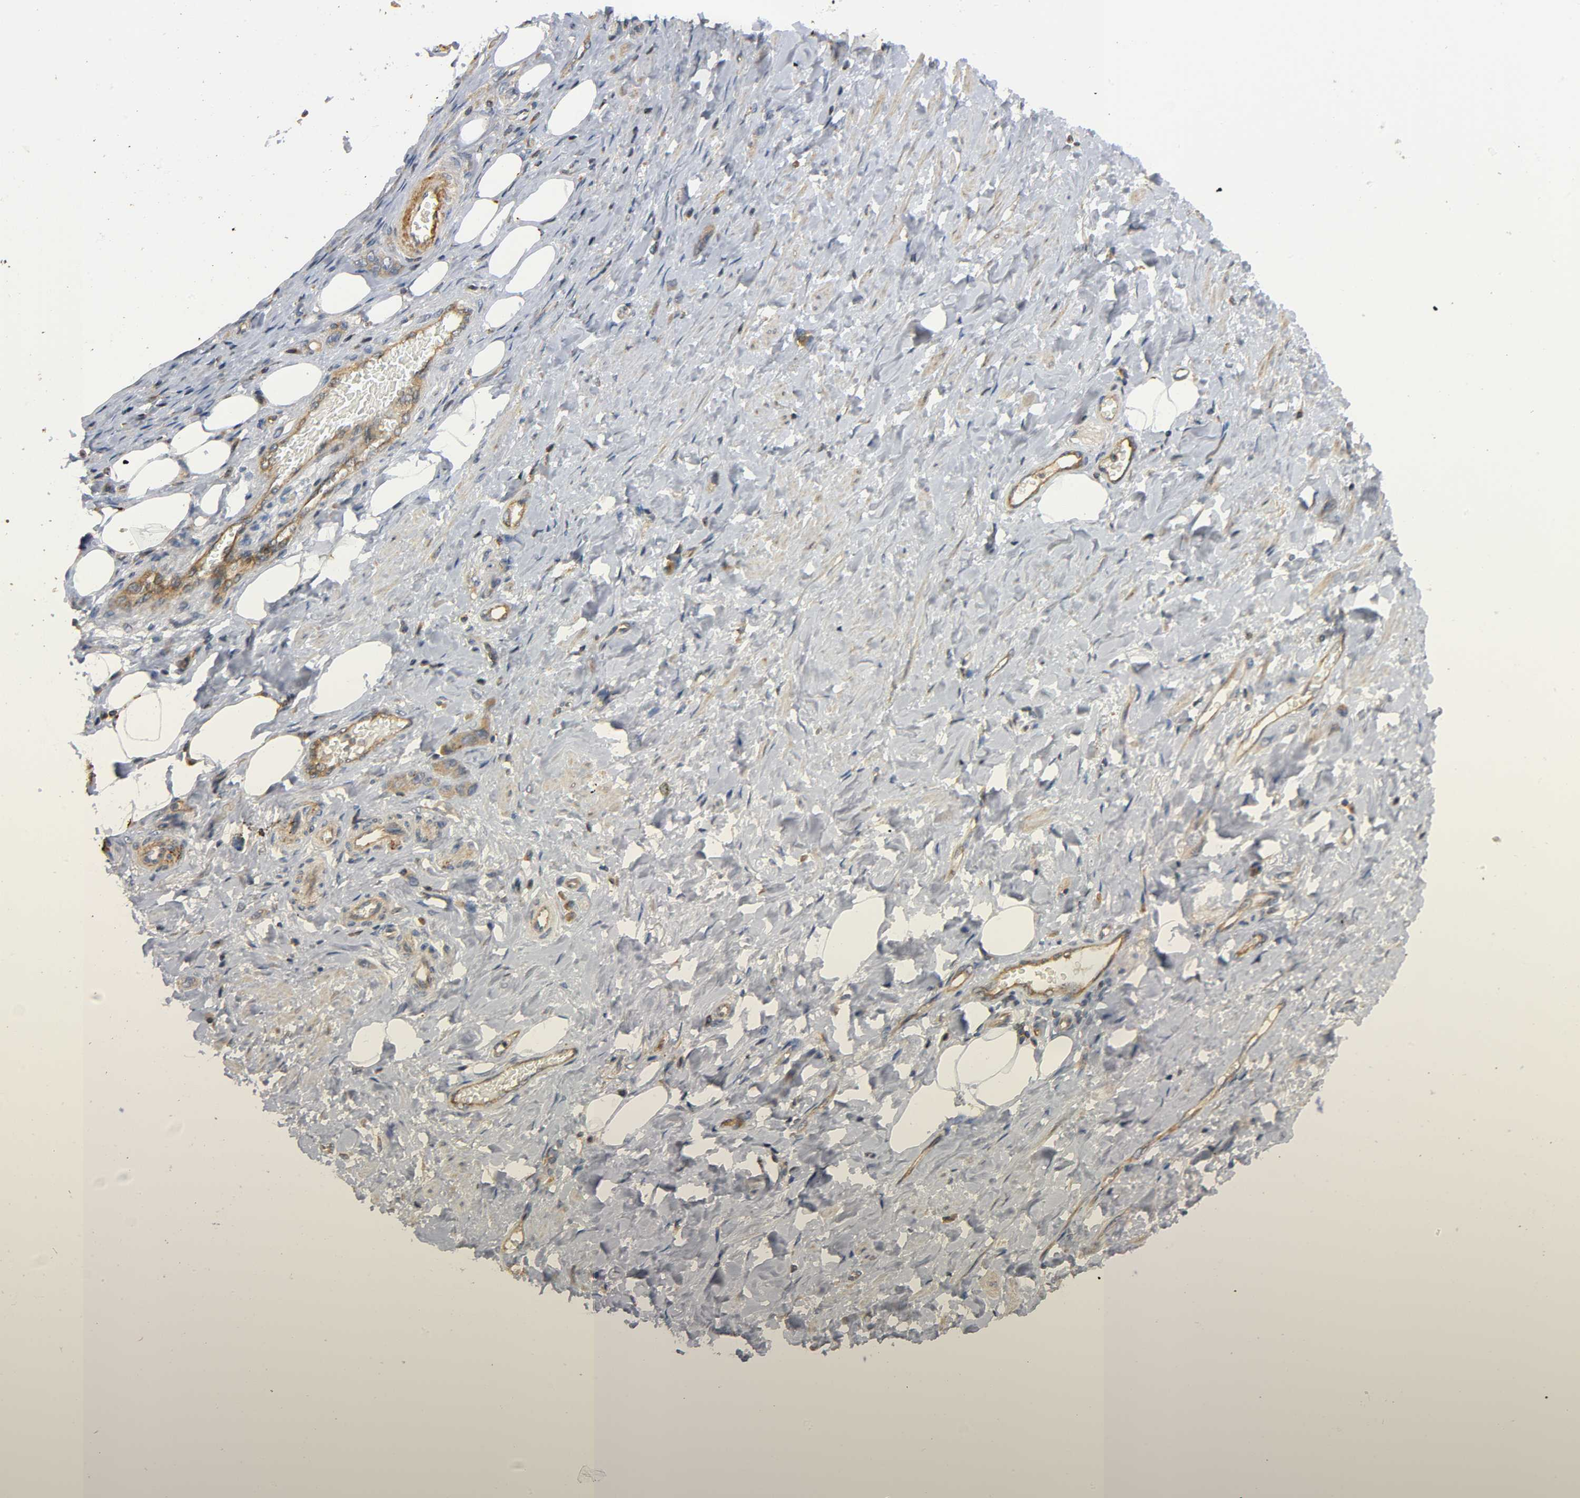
{"staining": {"intensity": "moderate", "quantity": ">75%", "location": "cytoplasmic/membranous"}, "tissue": "stomach cancer", "cell_type": "Tumor cells", "image_type": "cancer", "snomed": [{"axis": "morphology", "description": "Adenocarcinoma, NOS"}, {"axis": "topography", "description": "Stomach"}], "caption": "Immunohistochemistry (IHC) photomicrograph of neoplastic tissue: stomach adenocarcinoma stained using IHC demonstrates medium levels of moderate protein expression localized specifically in the cytoplasmic/membranous of tumor cells, appearing as a cytoplasmic/membranous brown color.", "gene": "IKBKB", "patient": {"sex": "male", "age": 82}}